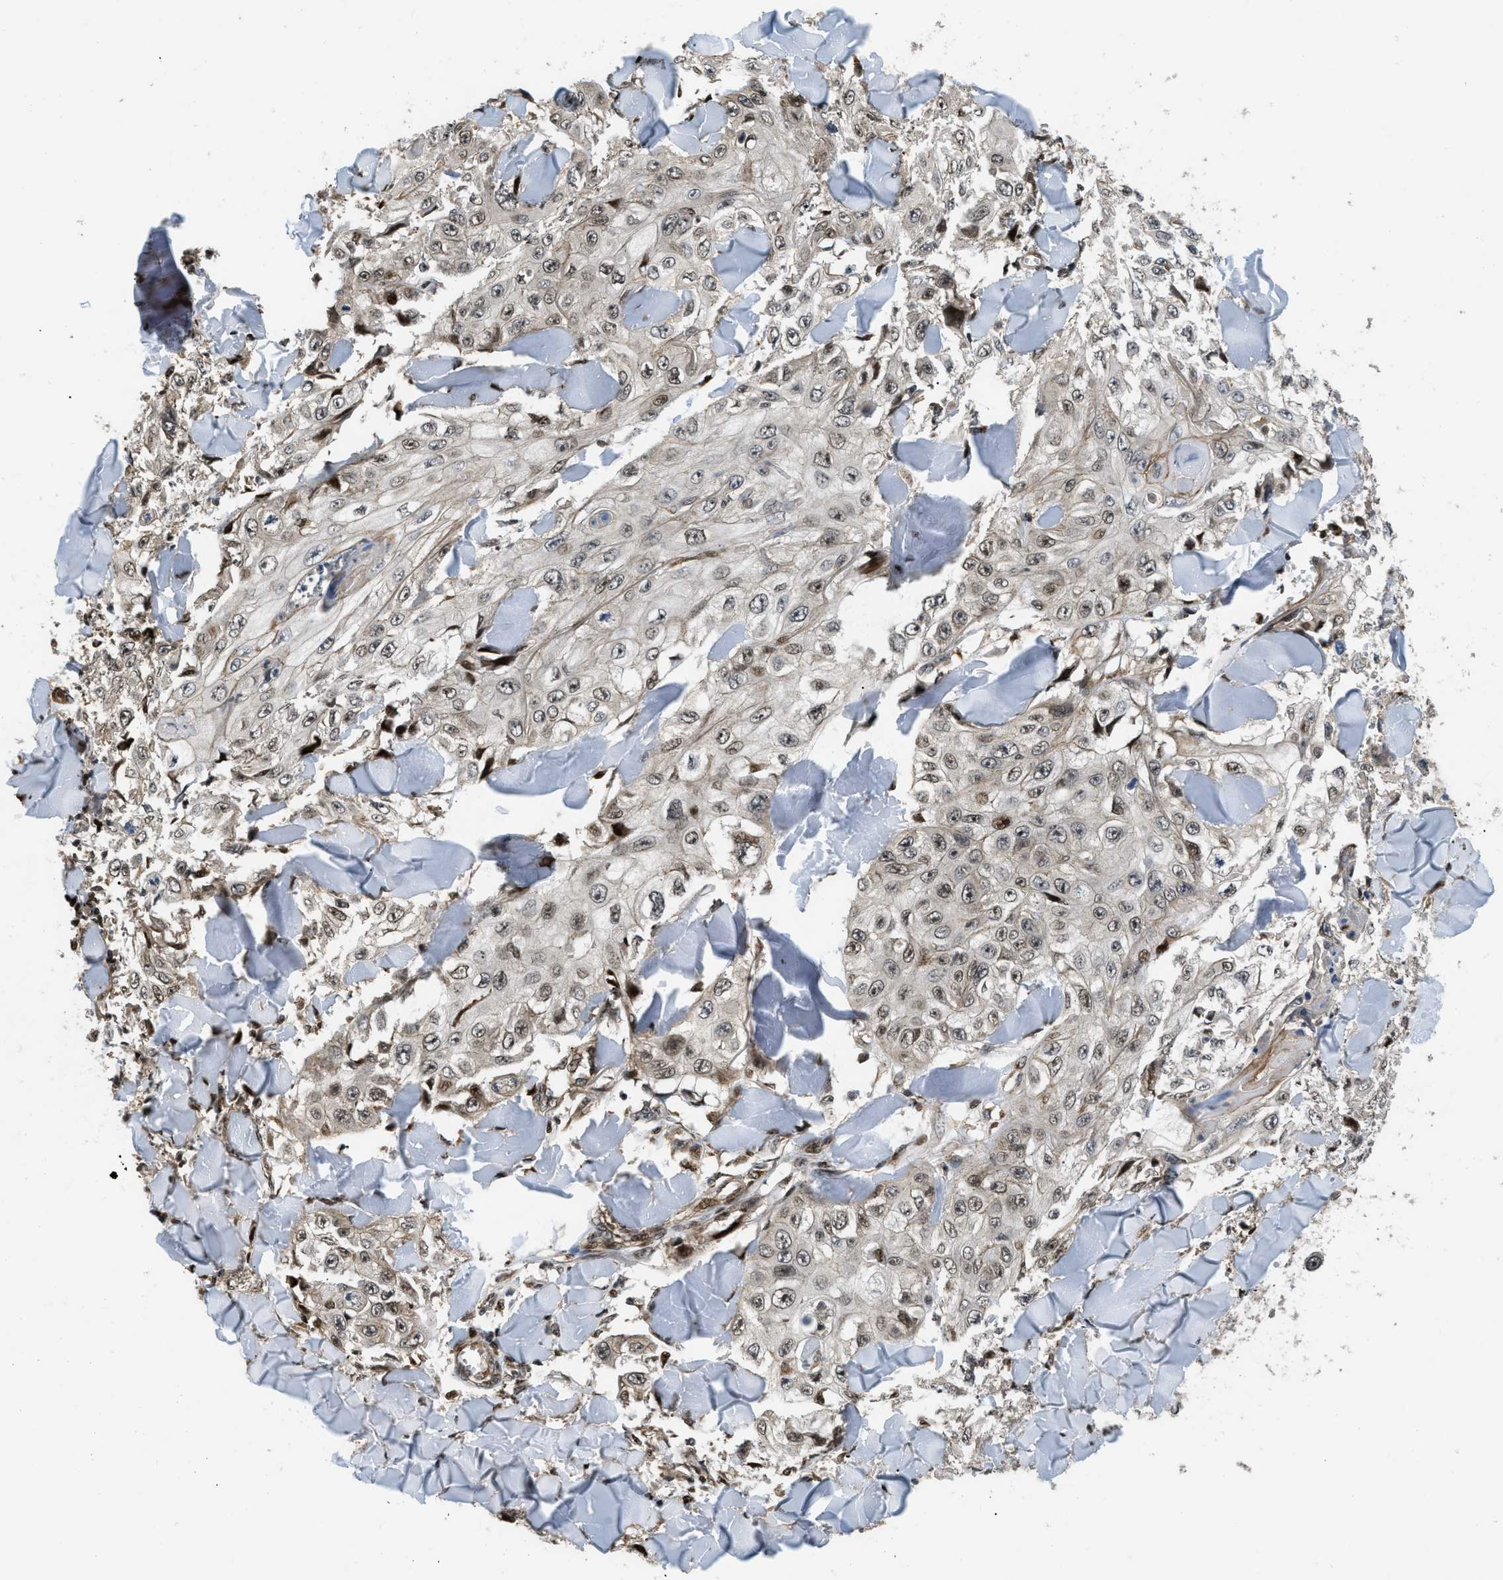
{"staining": {"intensity": "weak", "quantity": "25%-75%", "location": "nuclear"}, "tissue": "skin cancer", "cell_type": "Tumor cells", "image_type": "cancer", "snomed": [{"axis": "morphology", "description": "Squamous cell carcinoma, NOS"}, {"axis": "topography", "description": "Skin"}], "caption": "Skin cancer (squamous cell carcinoma) was stained to show a protein in brown. There is low levels of weak nuclear positivity in about 25%-75% of tumor cells.", "gene": "LTA4H", "patient": {"sex": "male", "age": 86}}